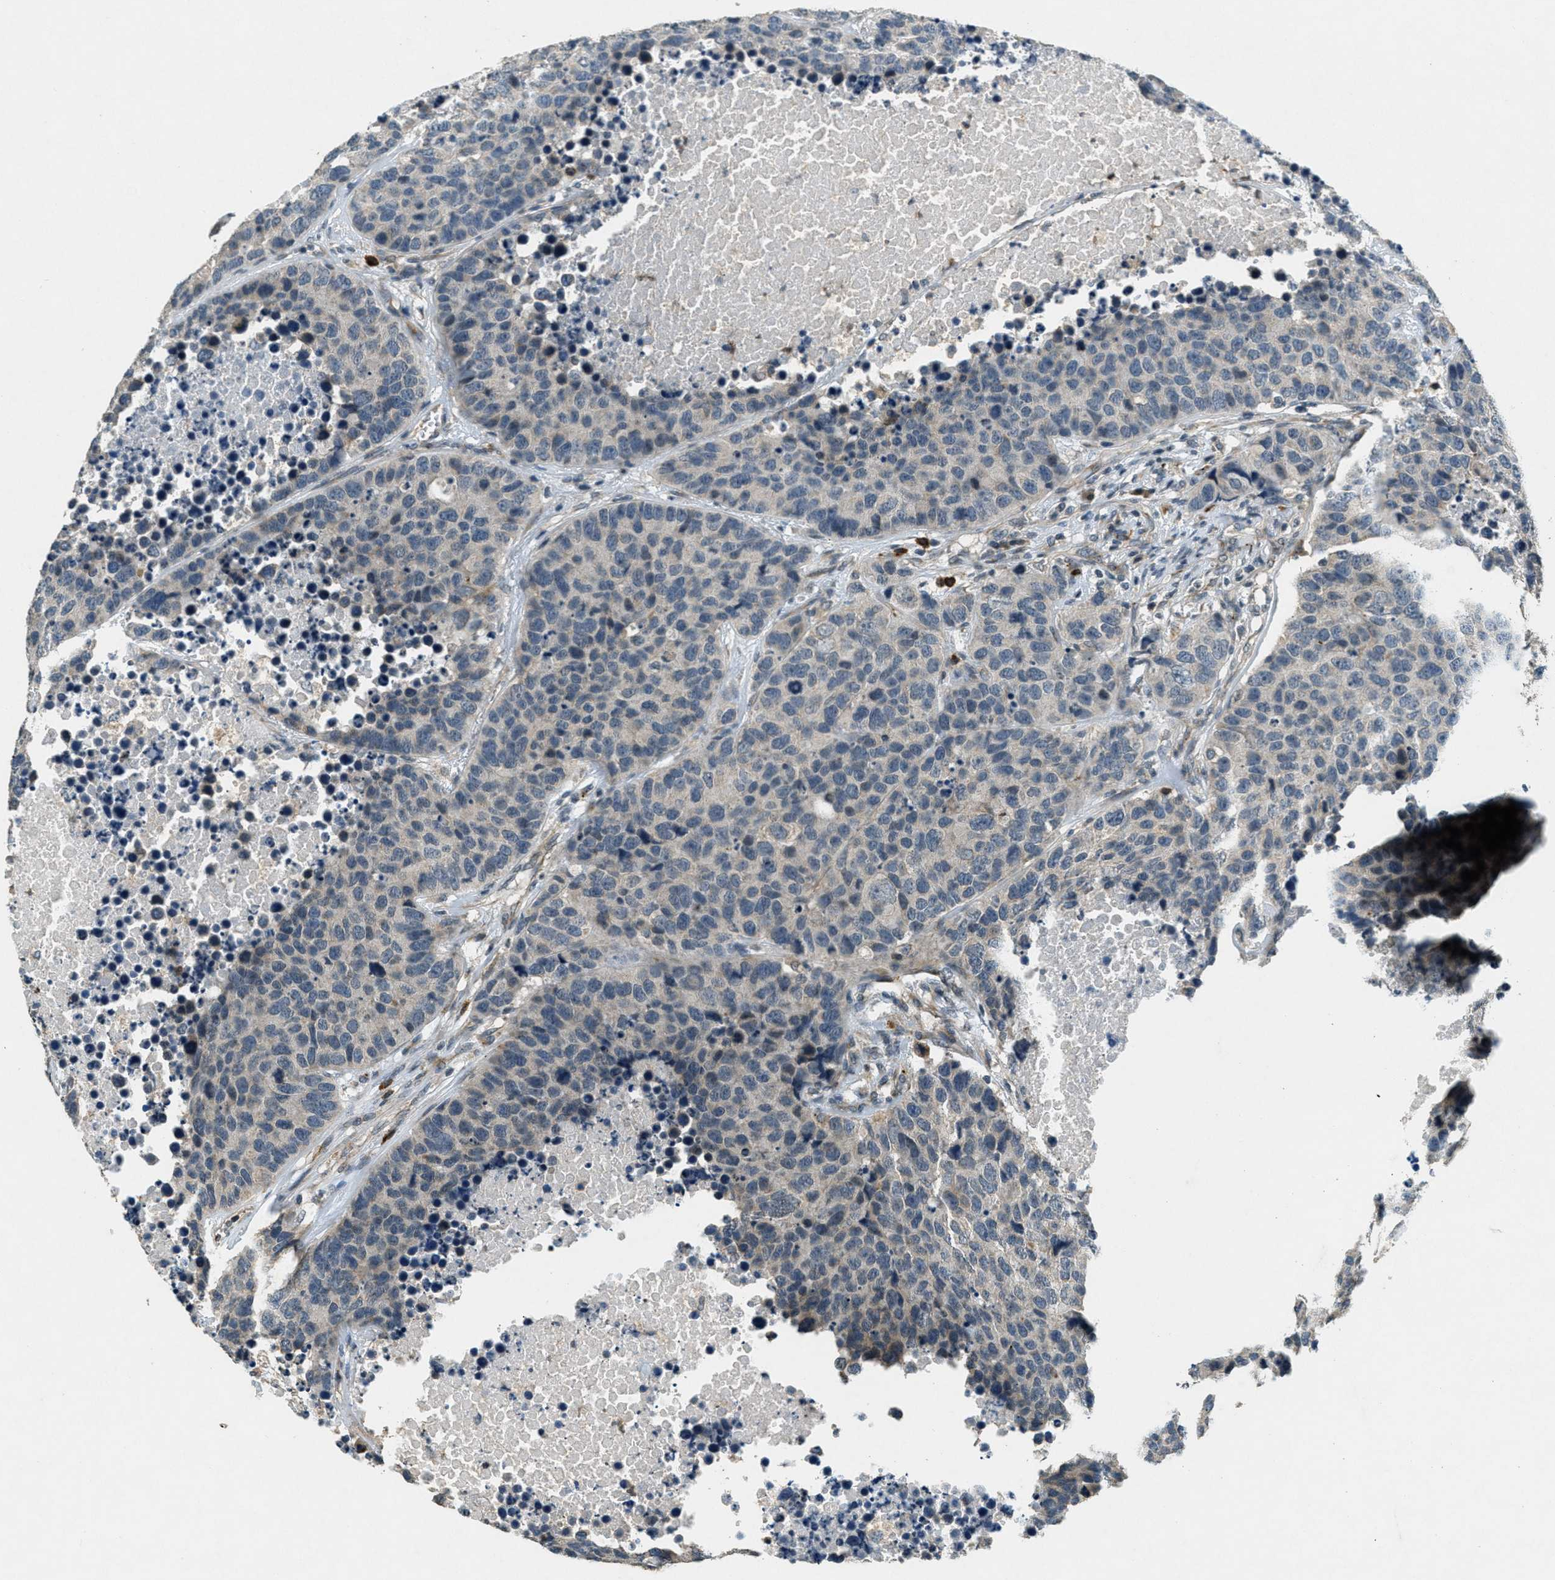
{"staining": {"intensity": "weak", "quantity": "<25%", "location": "cytoplasmic/membranous"}, "tissue": "carcinoid", "cell_type": "Tumor cells", "image_type": "cancer", "snomed": [{"axis": "morphology", "description": "Carcinoid, malignant, NOS"}, {"axis": "topography", "description": "Lung"}], "caption": "Immunohistochemical staining of carcinoid shows no significant positivity in tumor cells.", "gene": "RAB3D", "patient": {"sex": "male", "age": 60}}